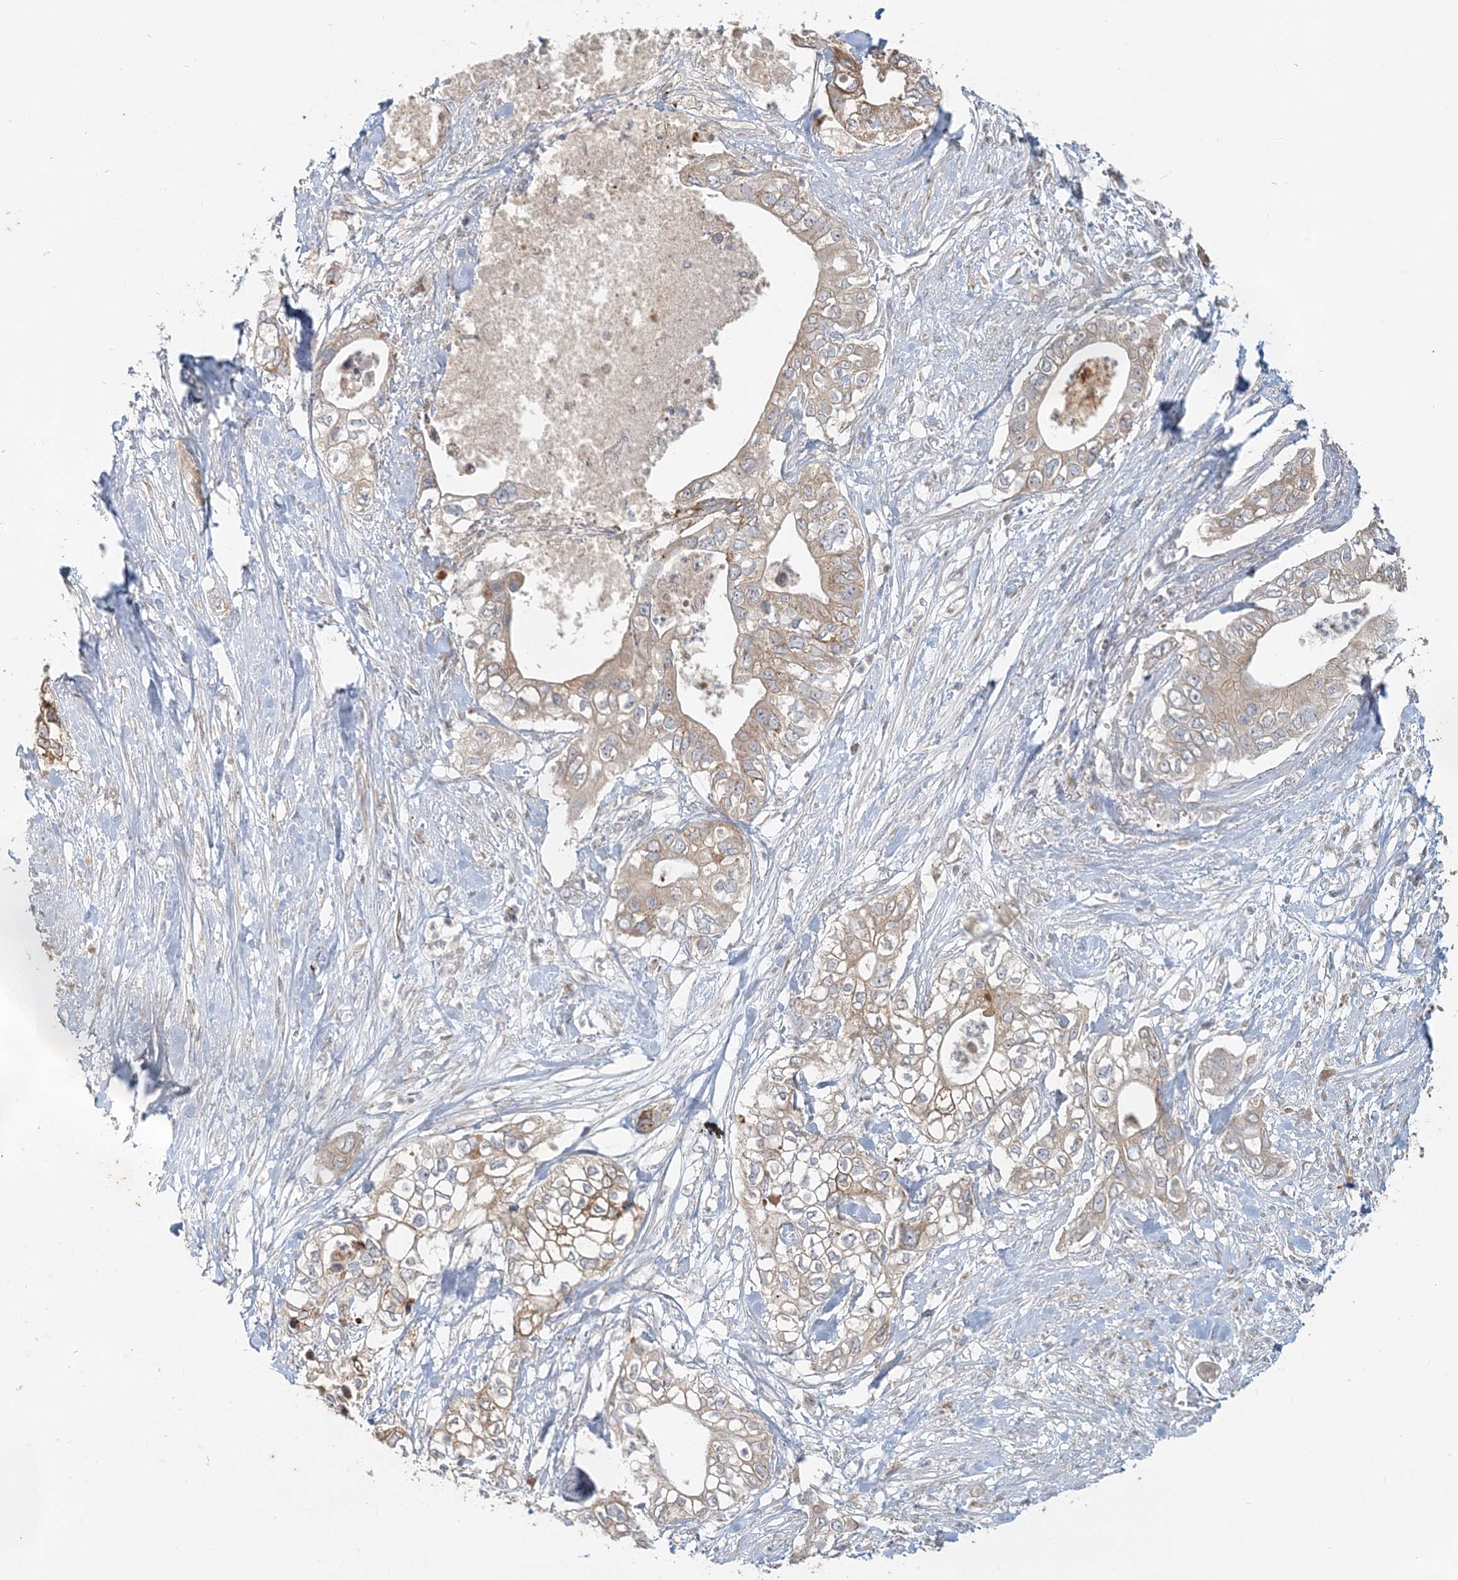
{"staining": {"intensity": "weak", "quantity": ">75%", "location": "cytoplasmic/membranous"}, "tissue": "pancreatic cancer", "cell_type": "Tumor cells", "image_type": "cancer", "snomed": [{"axis": "morphology", "description": "Adenocarcinoma, NOS"}, {"axis": "topography", "description": "Pancreas"}], "caption": "Immunohistochemical staining of pancreatic adenocarcinoma shows low levels of weak cytoplasmic/membranous protein positivity in approximately >75% of tumor cells. The protein is stained brown, and the nuclei are stained in blue (DAB (3,3'-diaminobenzidine) IHC with brightfield microscopy, high magnification).", "gene": "RAB14", "patient": {"sex": "female", "age": 78}}